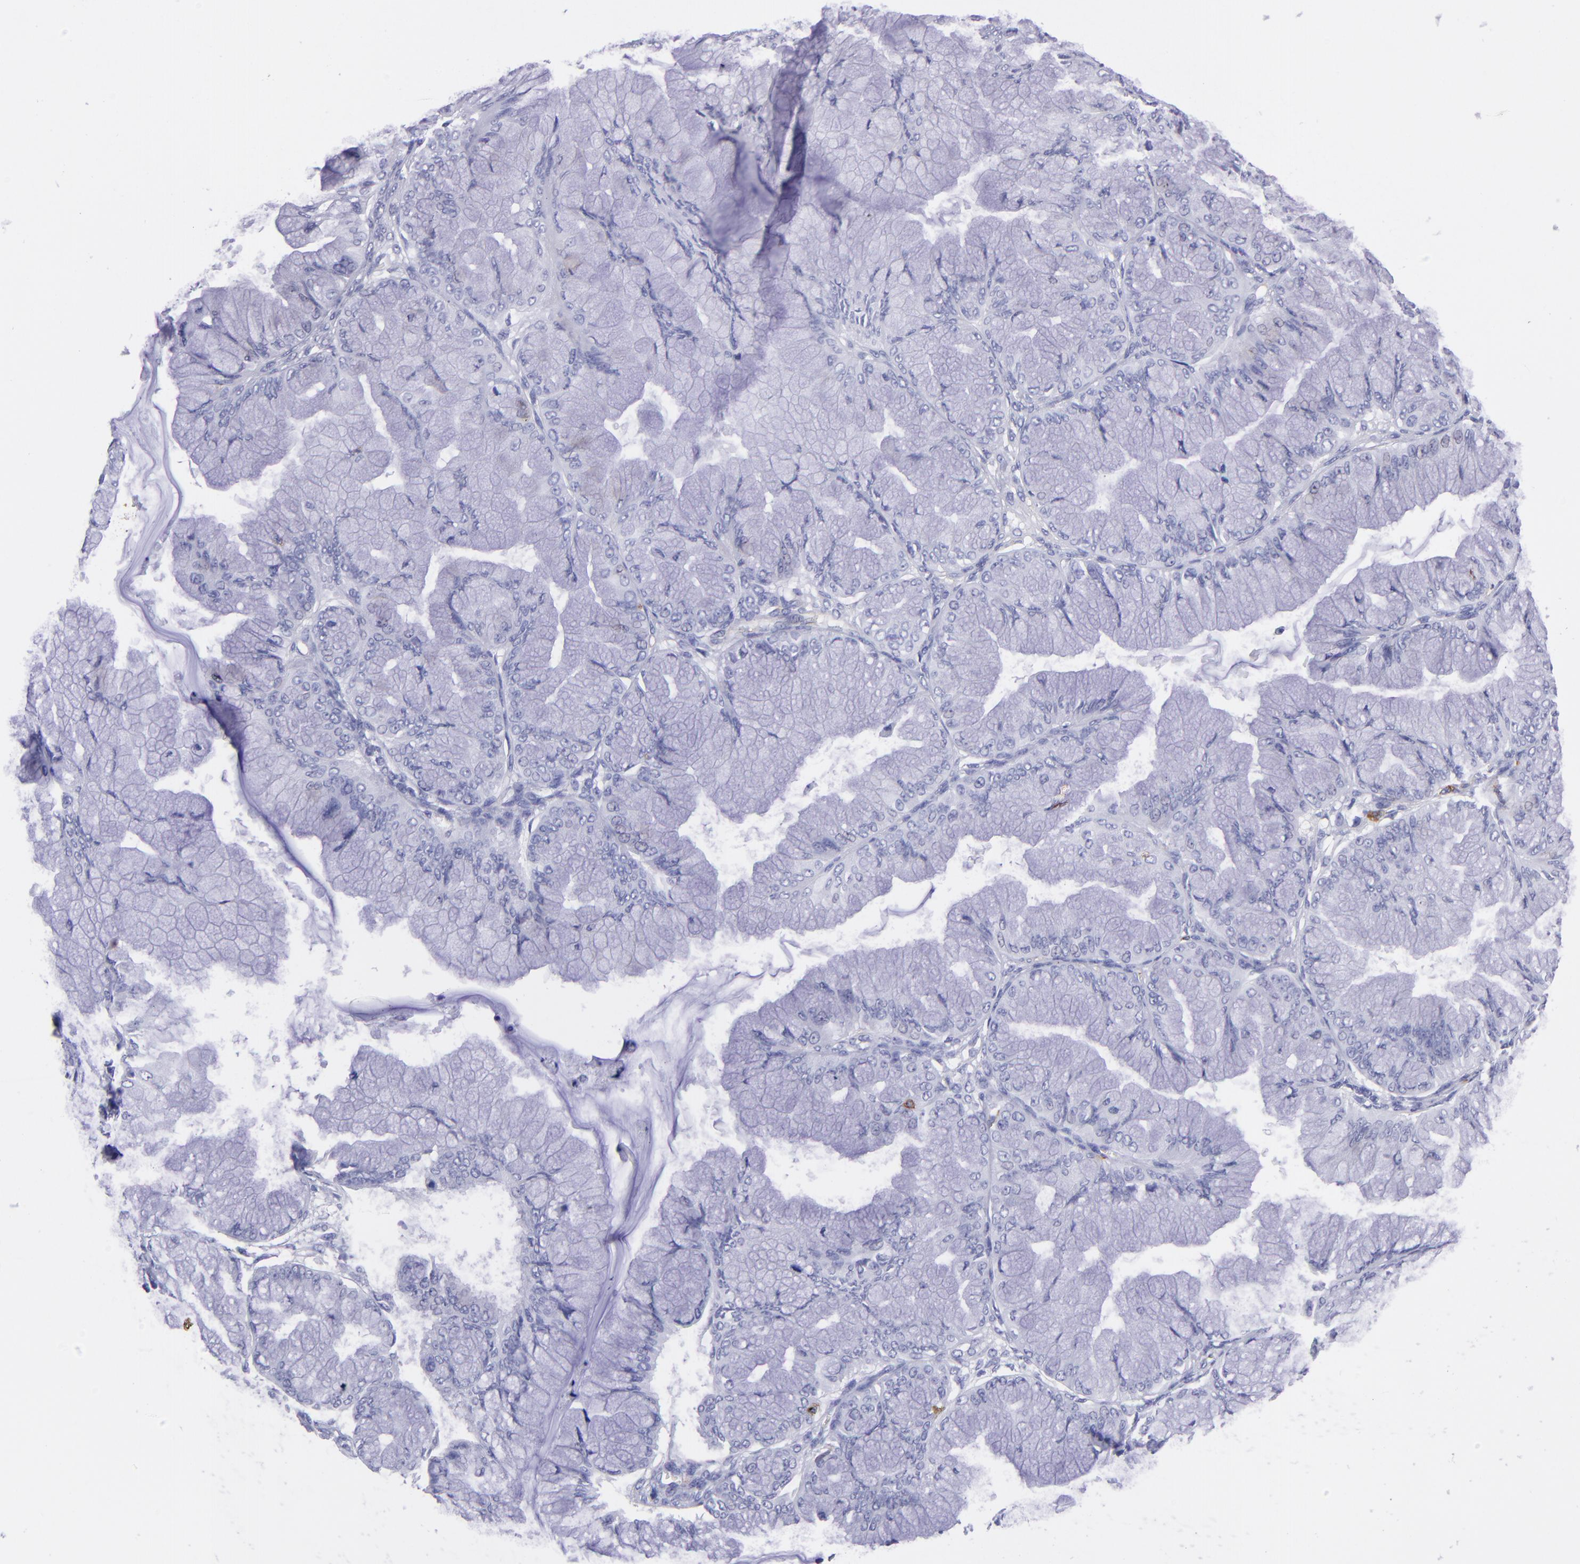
{"staining": {"intensity": "negative", "quantity": "none", "location": "none"}, "tissue": "ovarian cancer", "cell_type": "Tumor cells", "image_type": "cancer", "snomed": [{"axis": "morphology", "description": "Cystadenocarcinoma, mucinous, NOS"}, {"axis": "topography", "description": "Ovary"}], "caption": "This is an immunohistochemistry (IHC) micrograph of ovarian cancer (mucinous cystadenocarcinoma). There is no staining in tumor cells.", "gene": "ICAM3", "patient": {"sex": "female", "age": 63}}